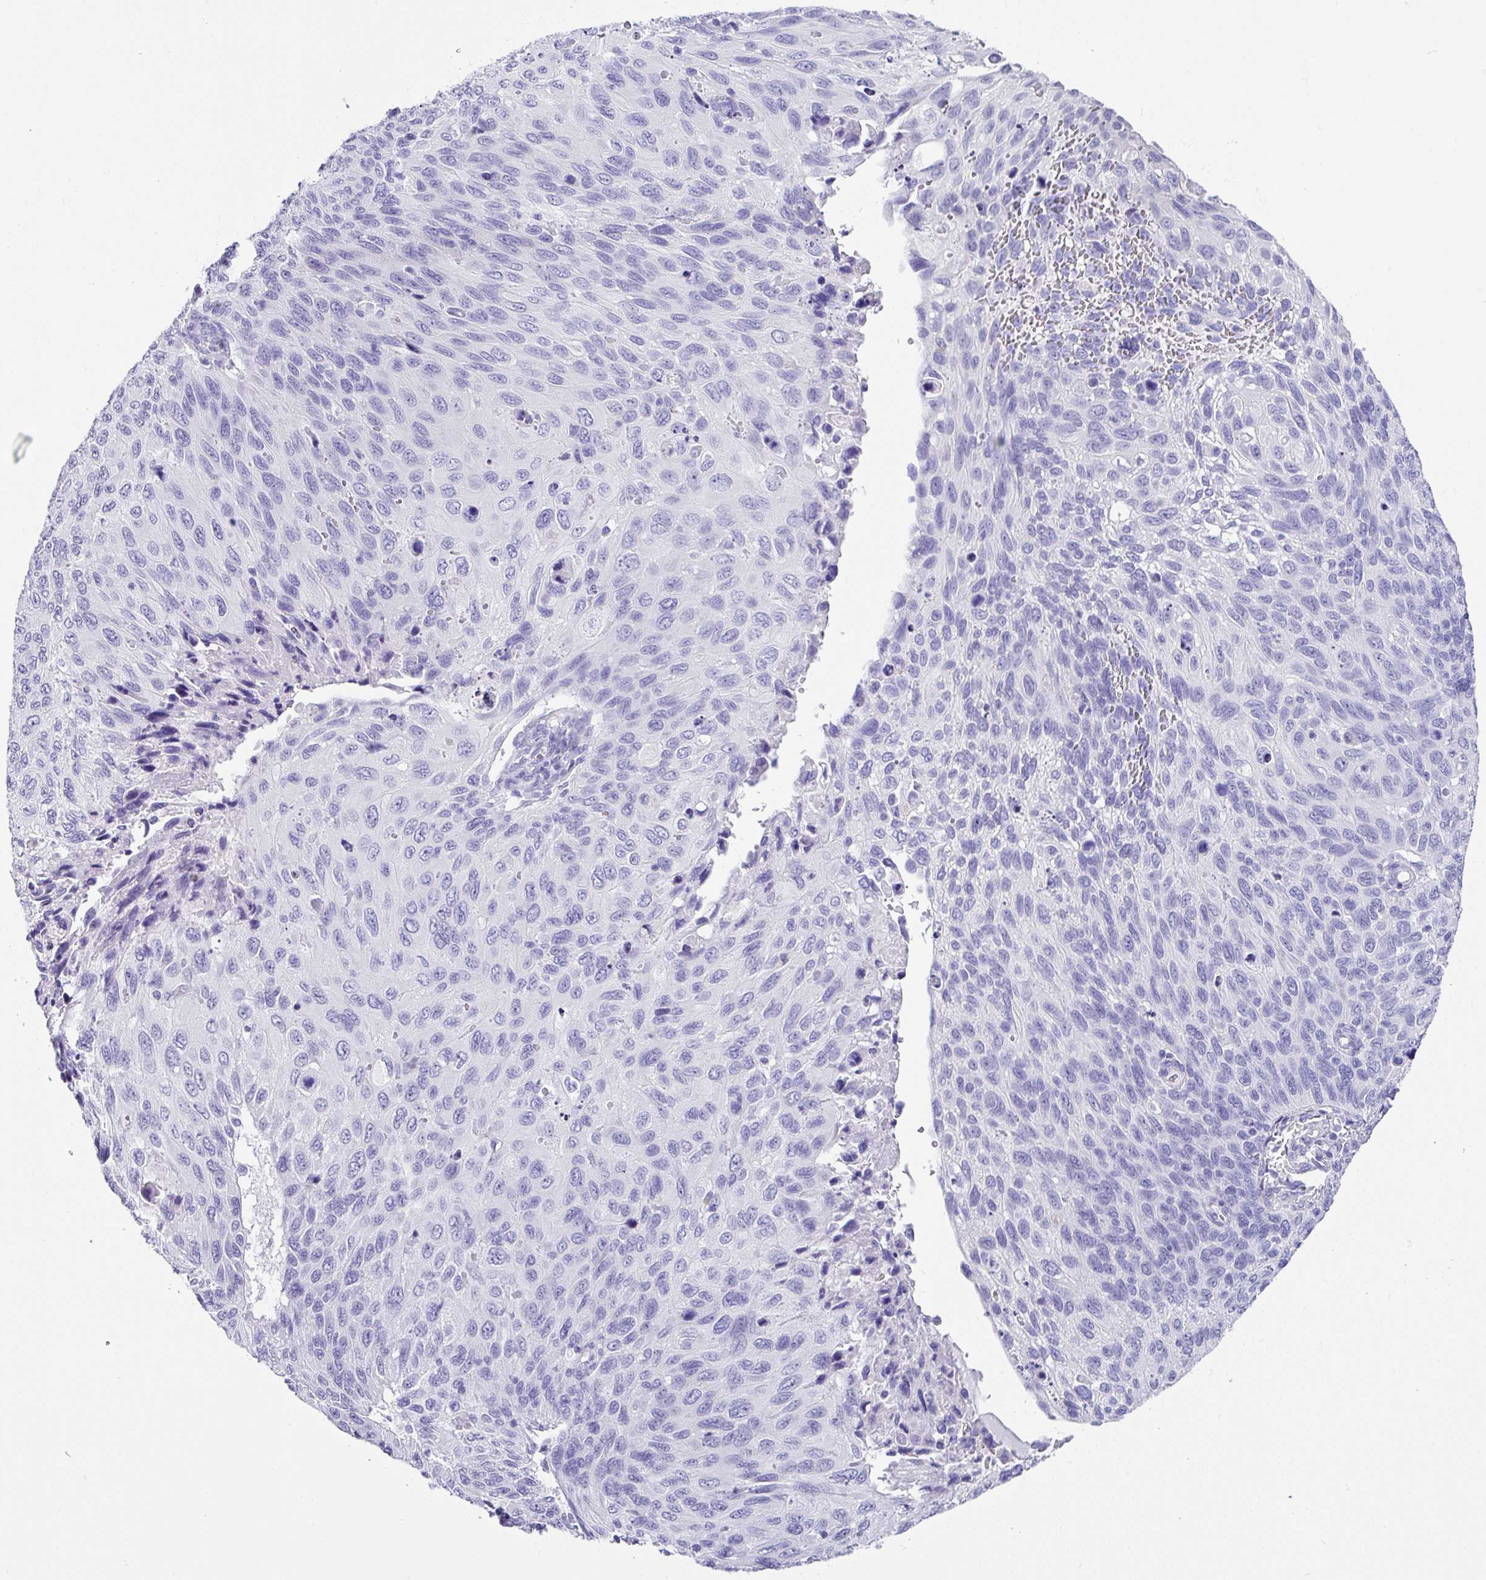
{"staining": {"intensity": "negative", "quantity": "none", "location": "none"}, "tissue": "cervical cancer", "cell_type": "Tumor cells", "image_type": "cancer", "snomed": [{"axis": "morphology", "description": "Squamous cell carcinoma, NOS"}, {"axis": "topography", "description": "Cervix"}], "caption": "Immunohistochemical staining of cervical squamous cell carcinoma exhibits no significant staining in tumor cells.", "gene": "ZG16", "patient": {"sex": "female", "age": 70}}